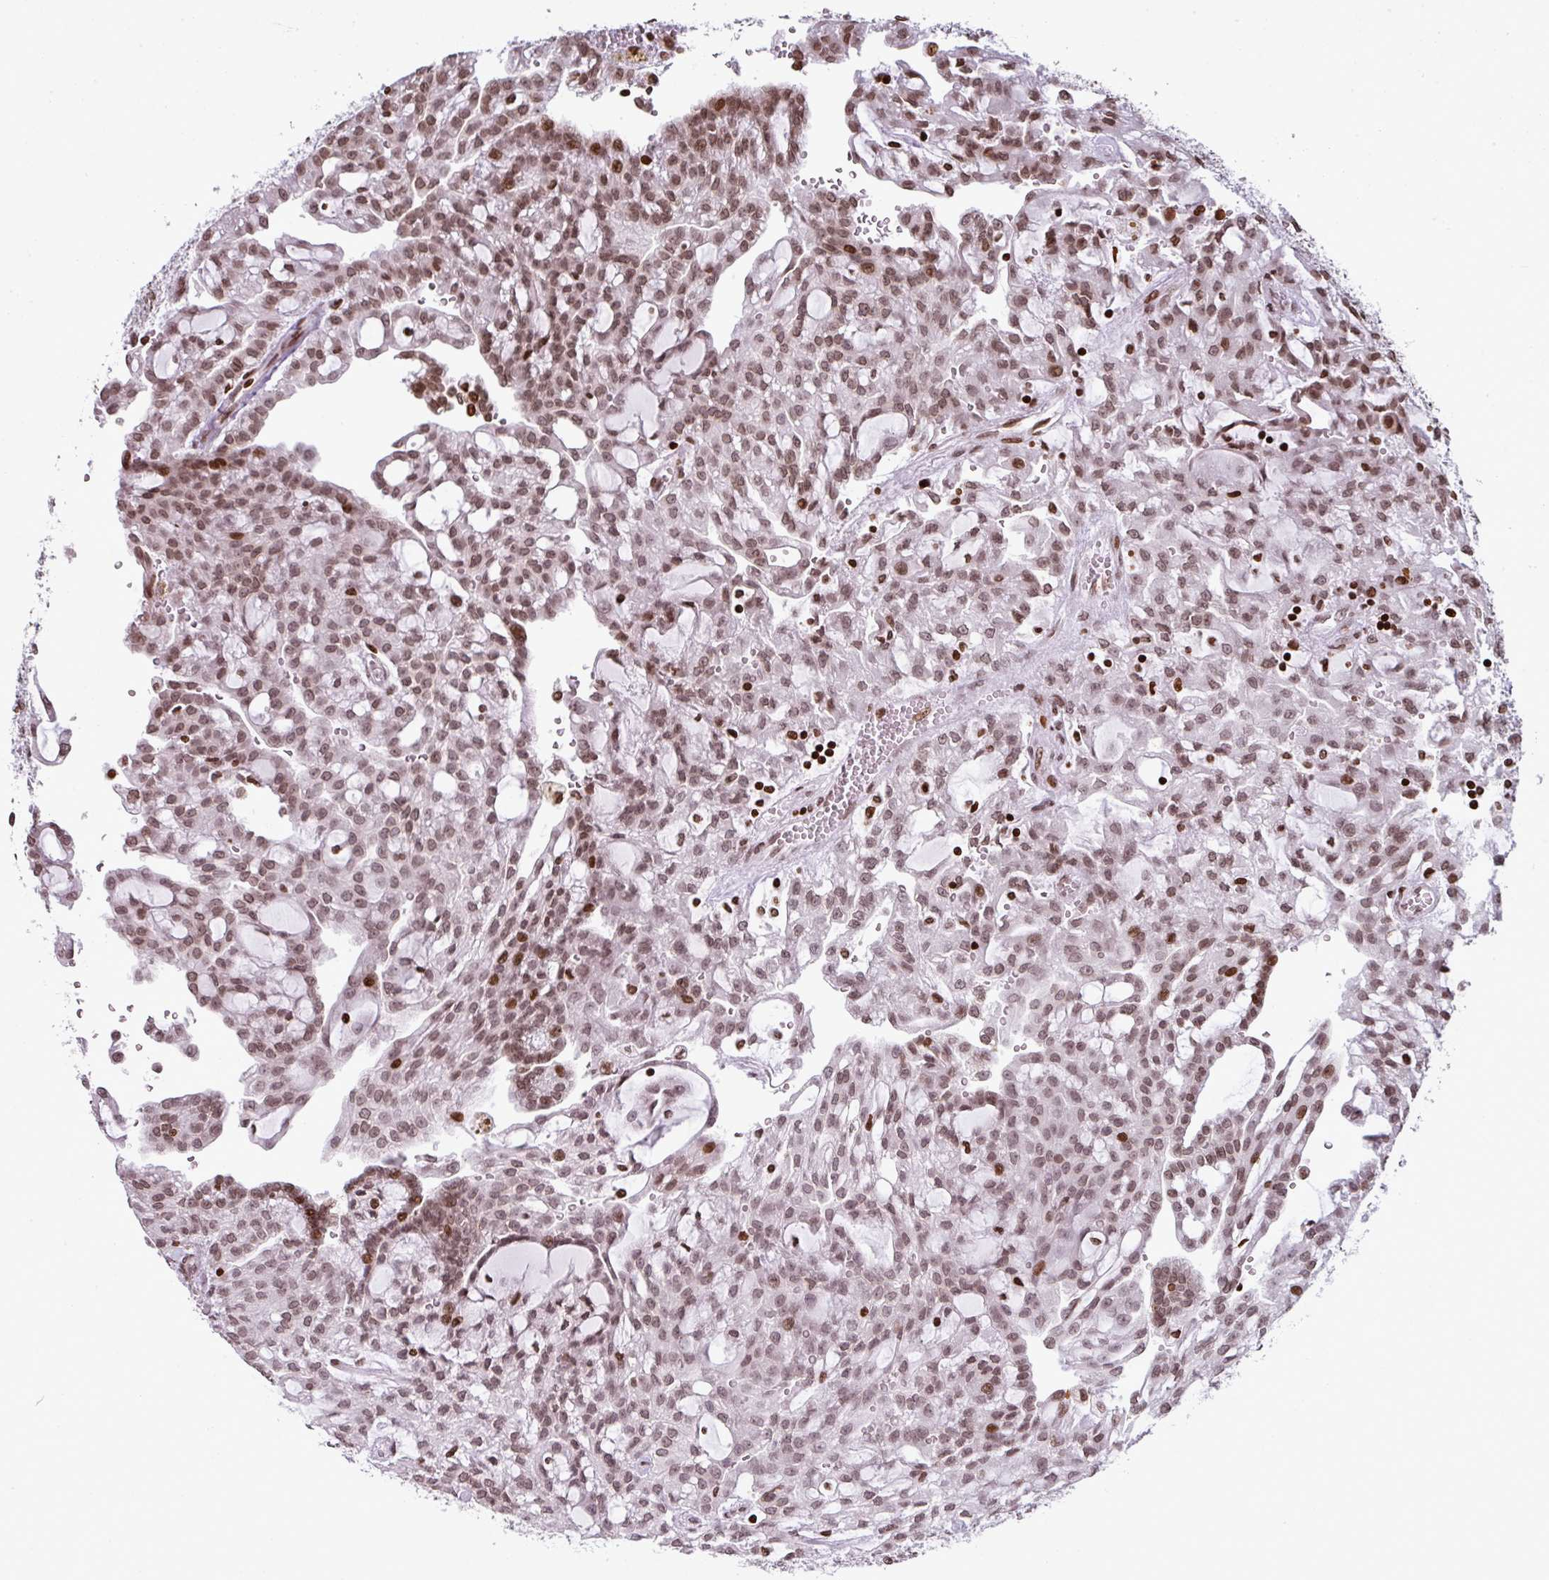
{"staining": {"intensity": "weak", "quantity": ">75%", "location": "nuclear"}, "tissue": "renal cancer", "cell_type": "Tumor cells", "image_type": "cancer", "snomed": [{"axis": "morphology", "description": "Adenocarcinoma, NOS"}, {"axis": "topography", "description": "Kidney"}], "caption": "A low amount of weak nuclear staining is seen in about >75% of tumor cells in renal adenocarcinoma tissue. The staining was performed using DAB, with brown indicating positive protein expression. Nuclei are stained blue with hematoxylin.", "gene": "RASL11A", "patient": {"sex": "male", "age": 63}}